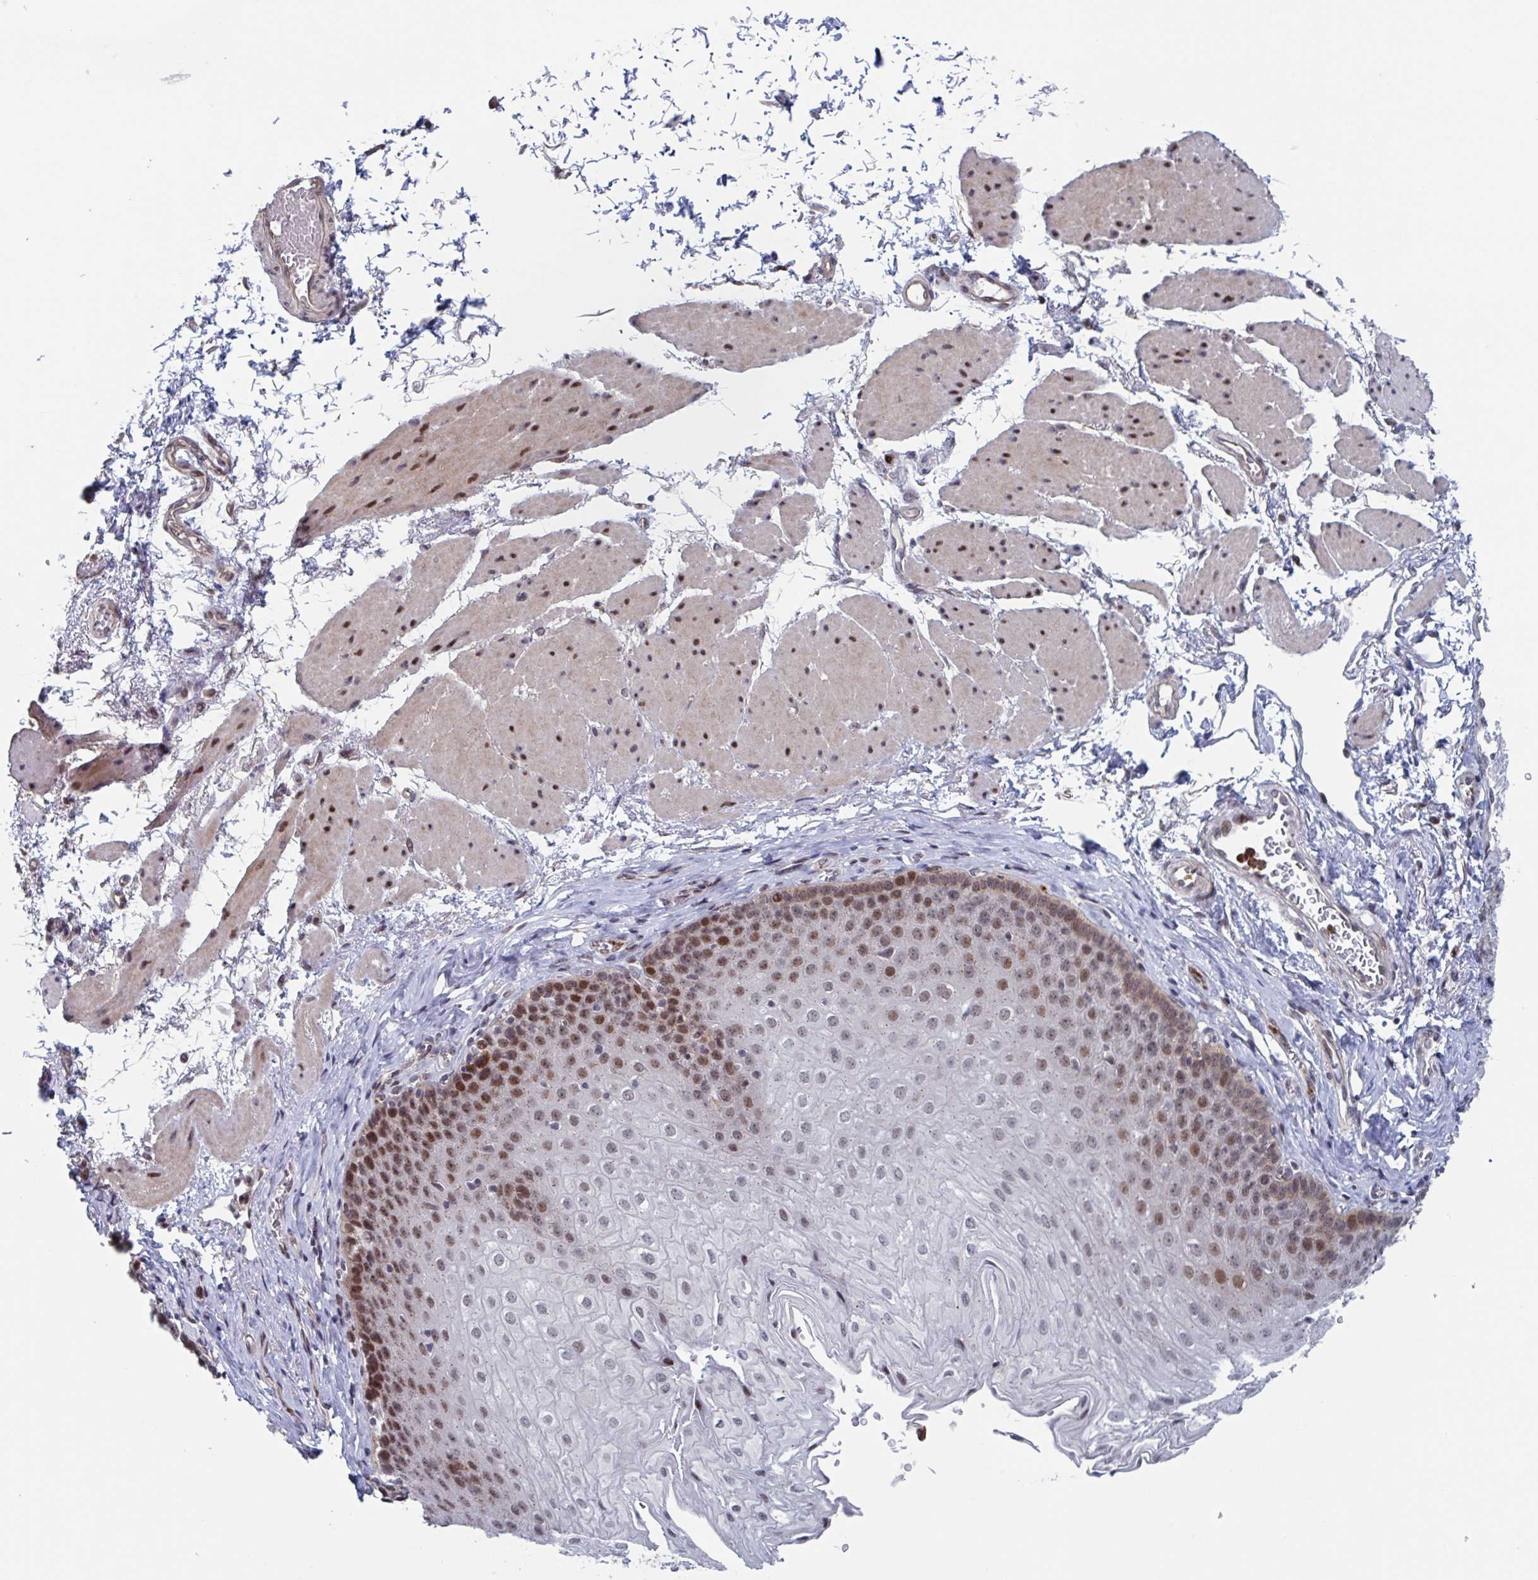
{"staining": {"intensity": "moderate", "quantity": "25%-75%", "location": "nuclear"}, "tissue": "esophagus", "cell_type": "Squamous epithelial cells", "image_type": "normal", "snomed": [{"axis": "morphology", "description": "Normal tissue, NOS"}, {"axis": "topography", "description": "Esophagus"}], "caption": "IHC of benign esophagus displays medium levels of moderate nuclear expression in about 25%-75% of squamous epithelial cells. (IHC, brightfield microscopy, high magnification).", "gene": "RNF212", "patient": {"sex": "female", "age": 81}}